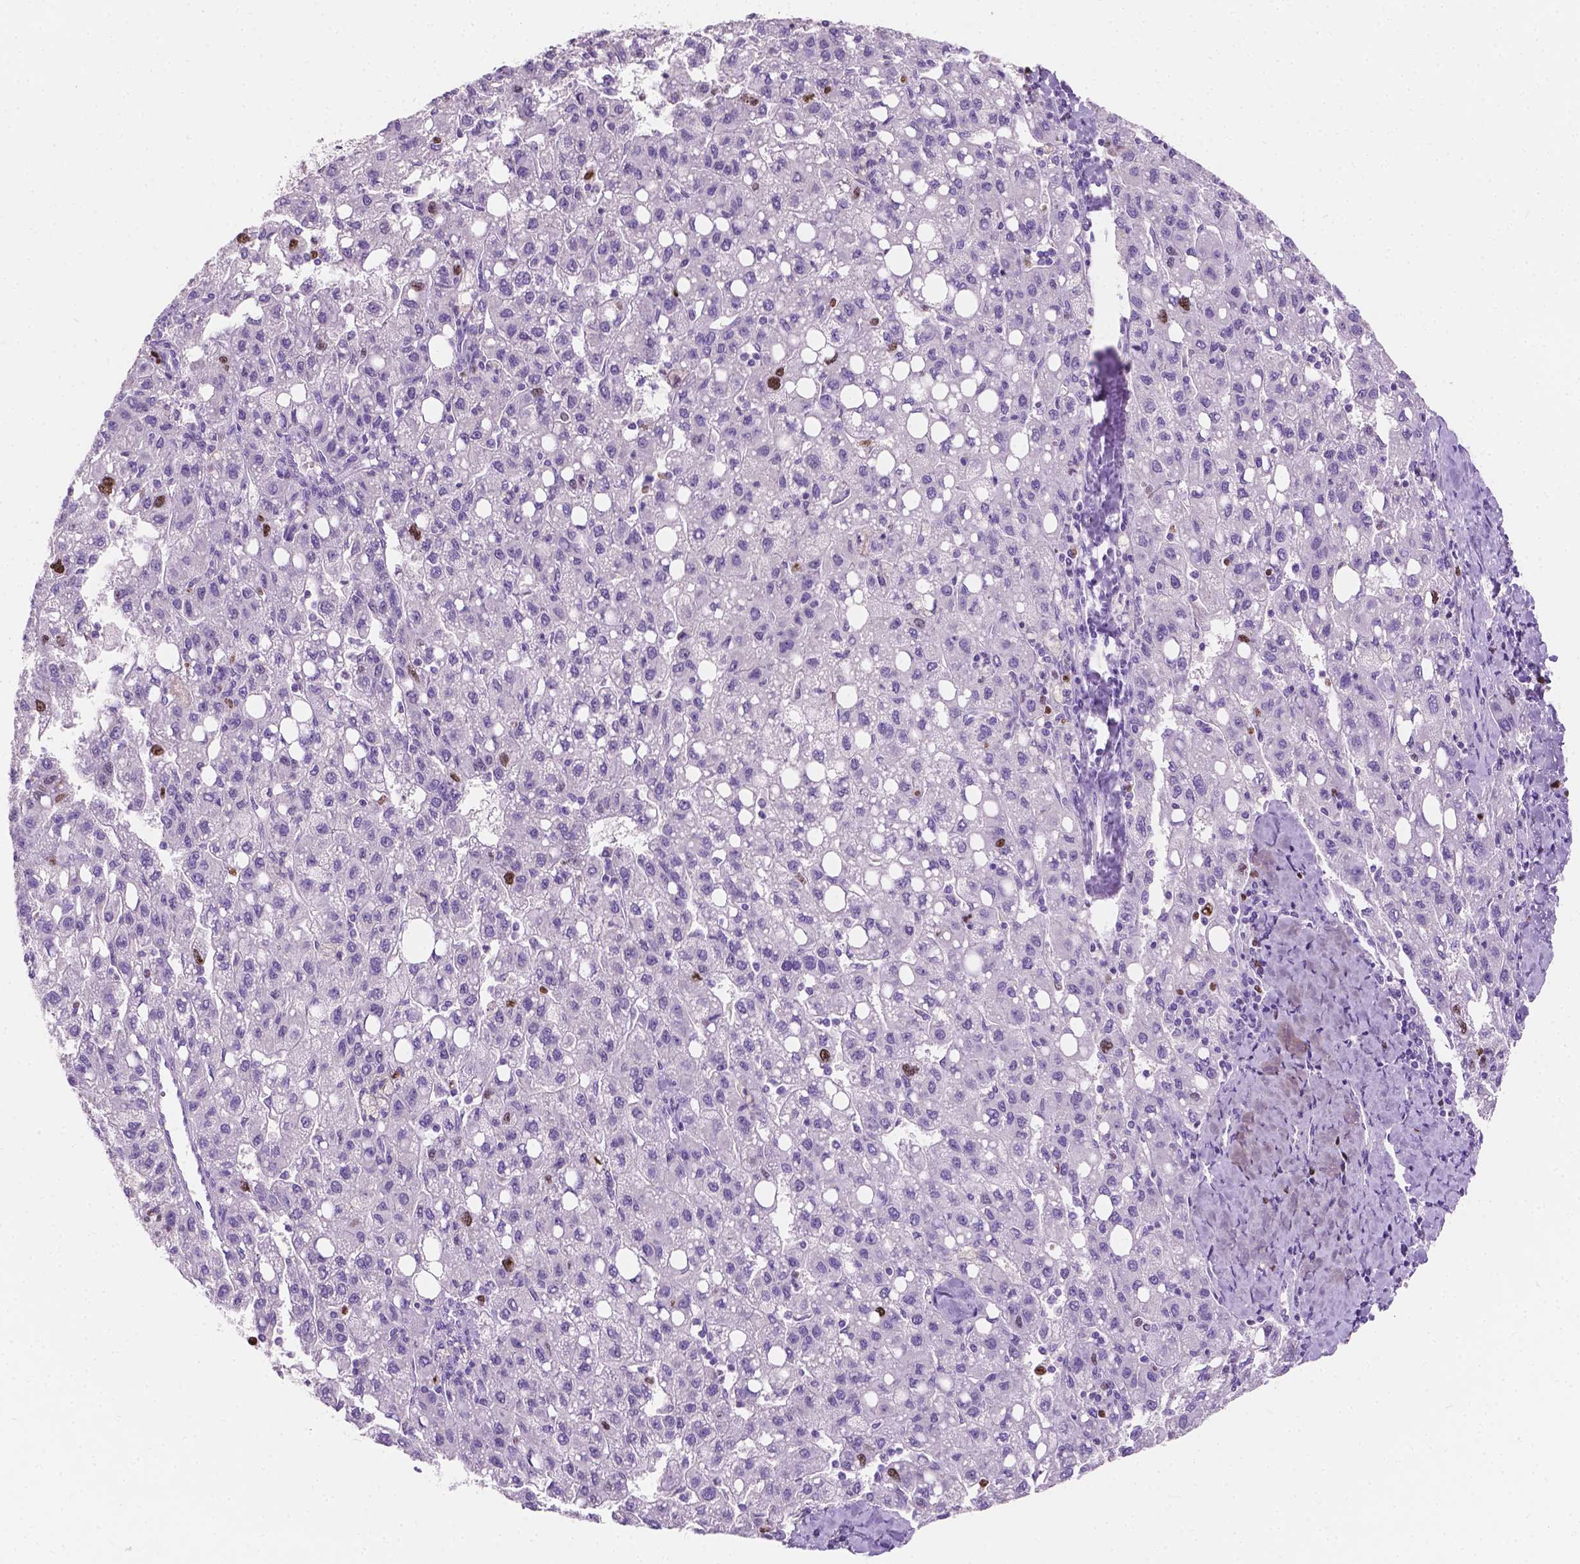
{"staining": {"intensity": "moderate", "quantity": "<25%", "location": "nuclear"}, "tissue": "liver cancer", "cell_type": "Tumor cells", "image_type": "cancer", "snomed": [{"axis": "morphology", "description": "Carcinoma, Hepatocellular, NOS"}, {"axis": "topography", "description": "Liver"}], "caption": "Liver cancer stained with immunohistochemistry (IHC) demonstrates moderate nuclear positivity in approximately <25% of tumor cells.", "gene": "SIAH2", "patient": {"sex": "female", "age": 82}}